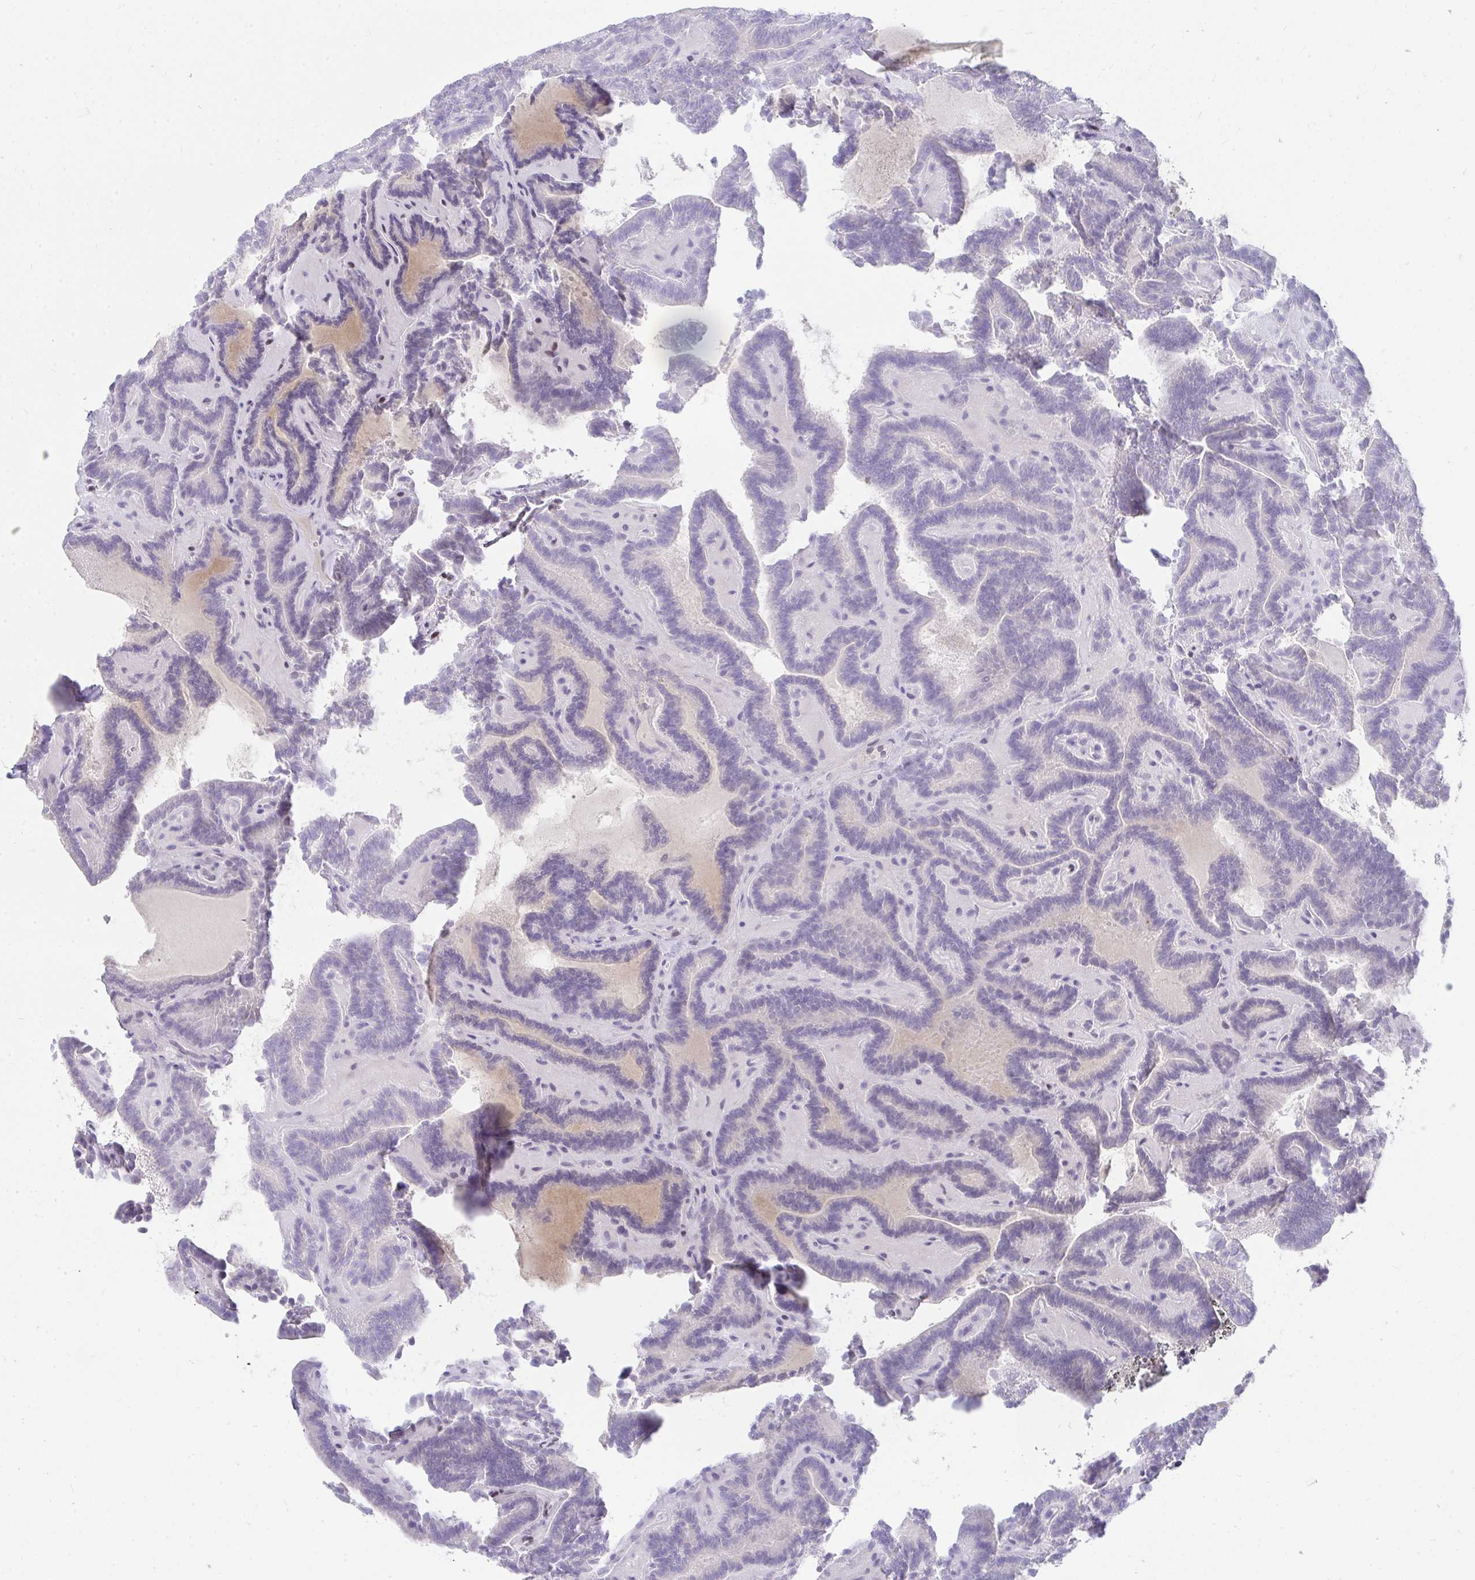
{"staining": {"intensity": "weak", "quantity": "<25%", "location": "nuclear"}, "tissue": "thyroid cancer", "cell_type": "Tumor cells", "image_type": "cancer", "snomed": [{"axis": "morphology", "description": "Papillary adenocarcinoma, NOS"}, {"axis": "topography", "description": "Thyroid gland"}], "caption": "Thyroid papillary adenocarcinoma stained for a protein using IHC reveals no staining tumor cells.", "gene": "HIRA", "patient": {"sex": "female", "age": 21}}